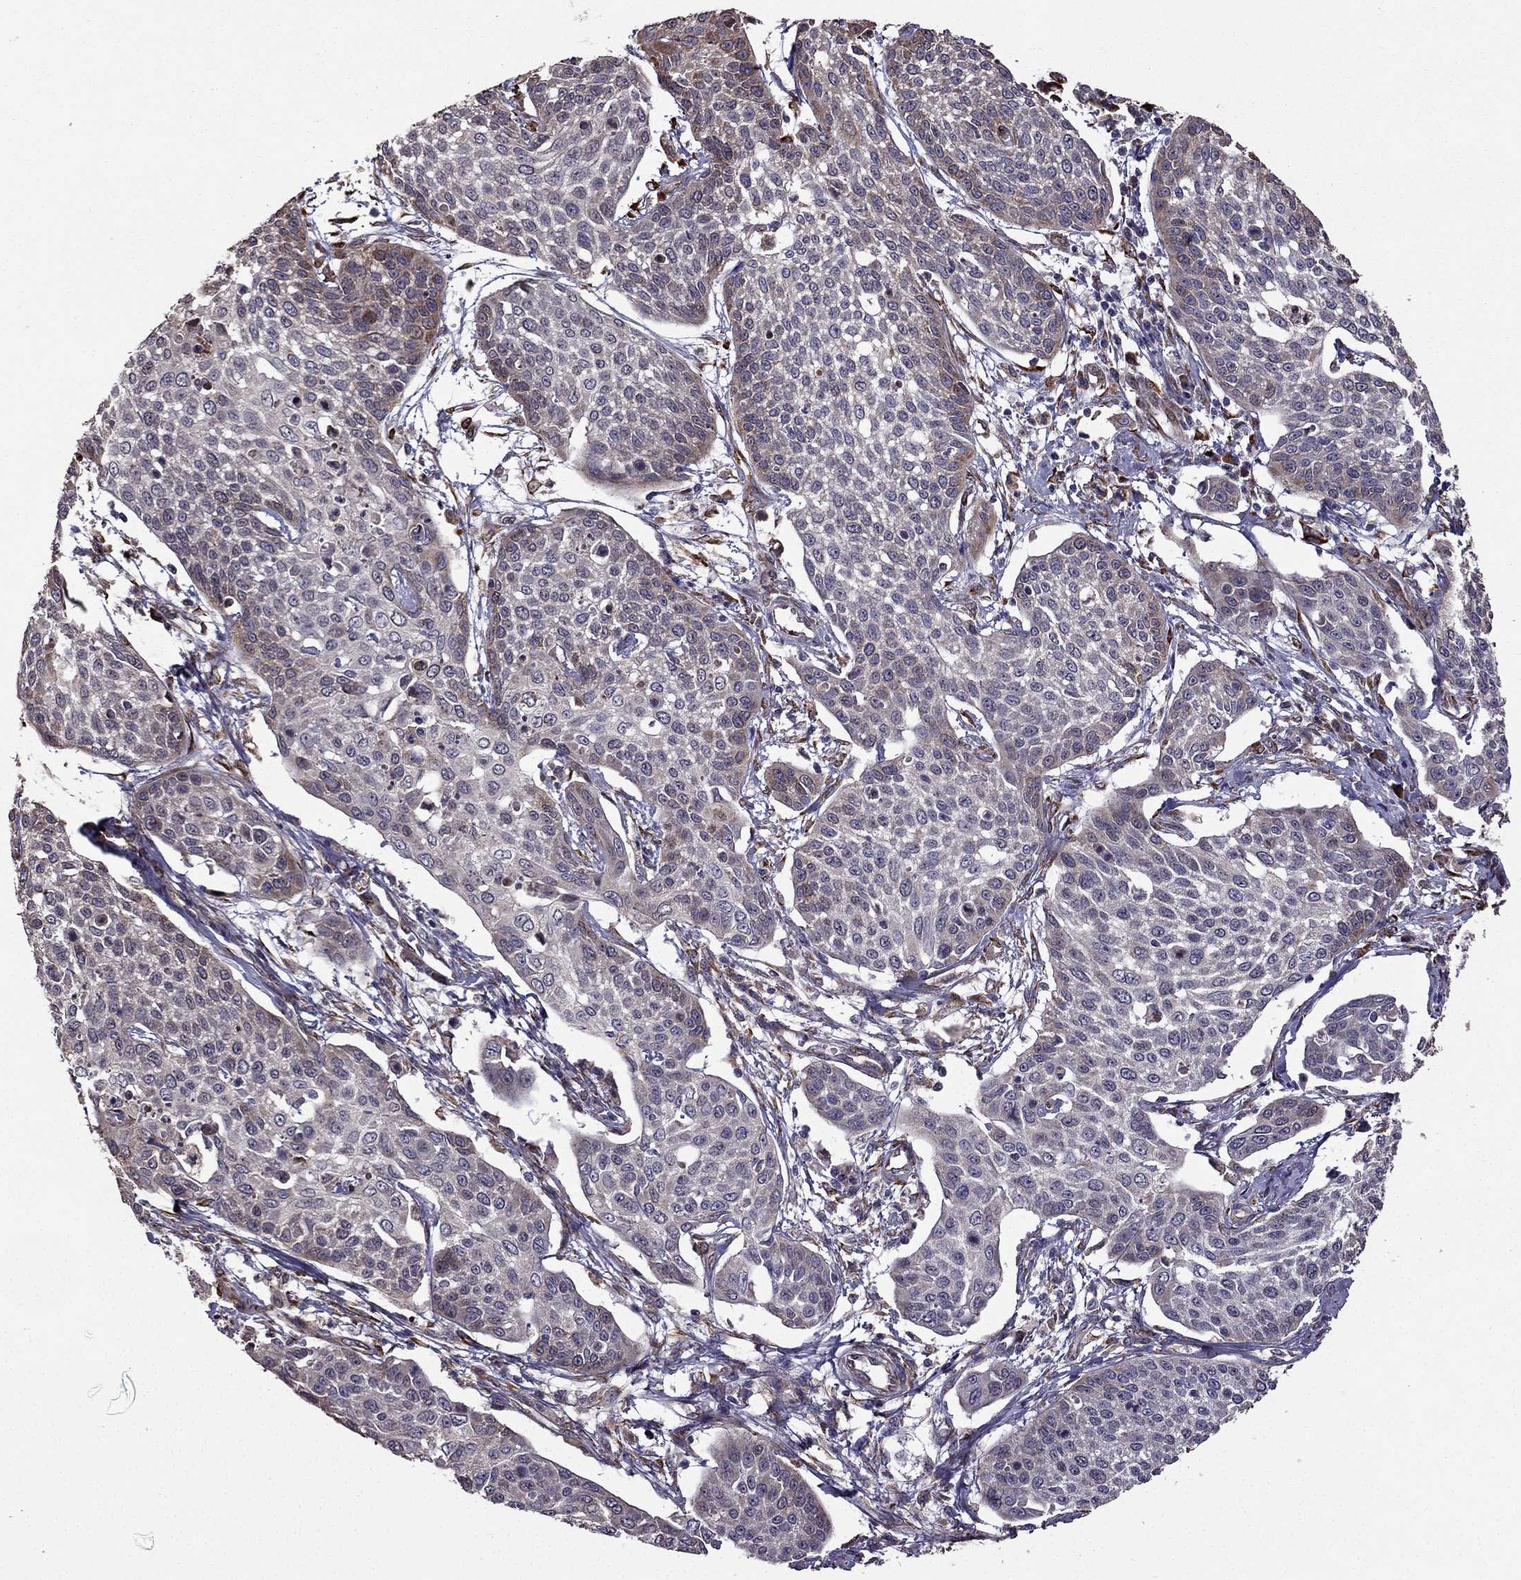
{"staining": {"intensity": "moderate", "quantity": "<25%", "location": "cytoplasmic/membranous"}, "tissue": "cervical cancer", "cell_type": "Tumor cells", "image_type": "cancer", "snomed": [{"axis": "morphology", "description": "Squamous cell carcinoma, NOS"}, {"axis": "topography", "description": "Cervix"}], "caption": "A photomicrograph showing moderate cytoplasmic/membranous positivity in about <25% of tumor cells in squamous cell carcinoma (cervical), as visualized by brown immunohistochemical staining.", "gene": "IKBIP", "patient": {"sex": "female", "age": 34}}